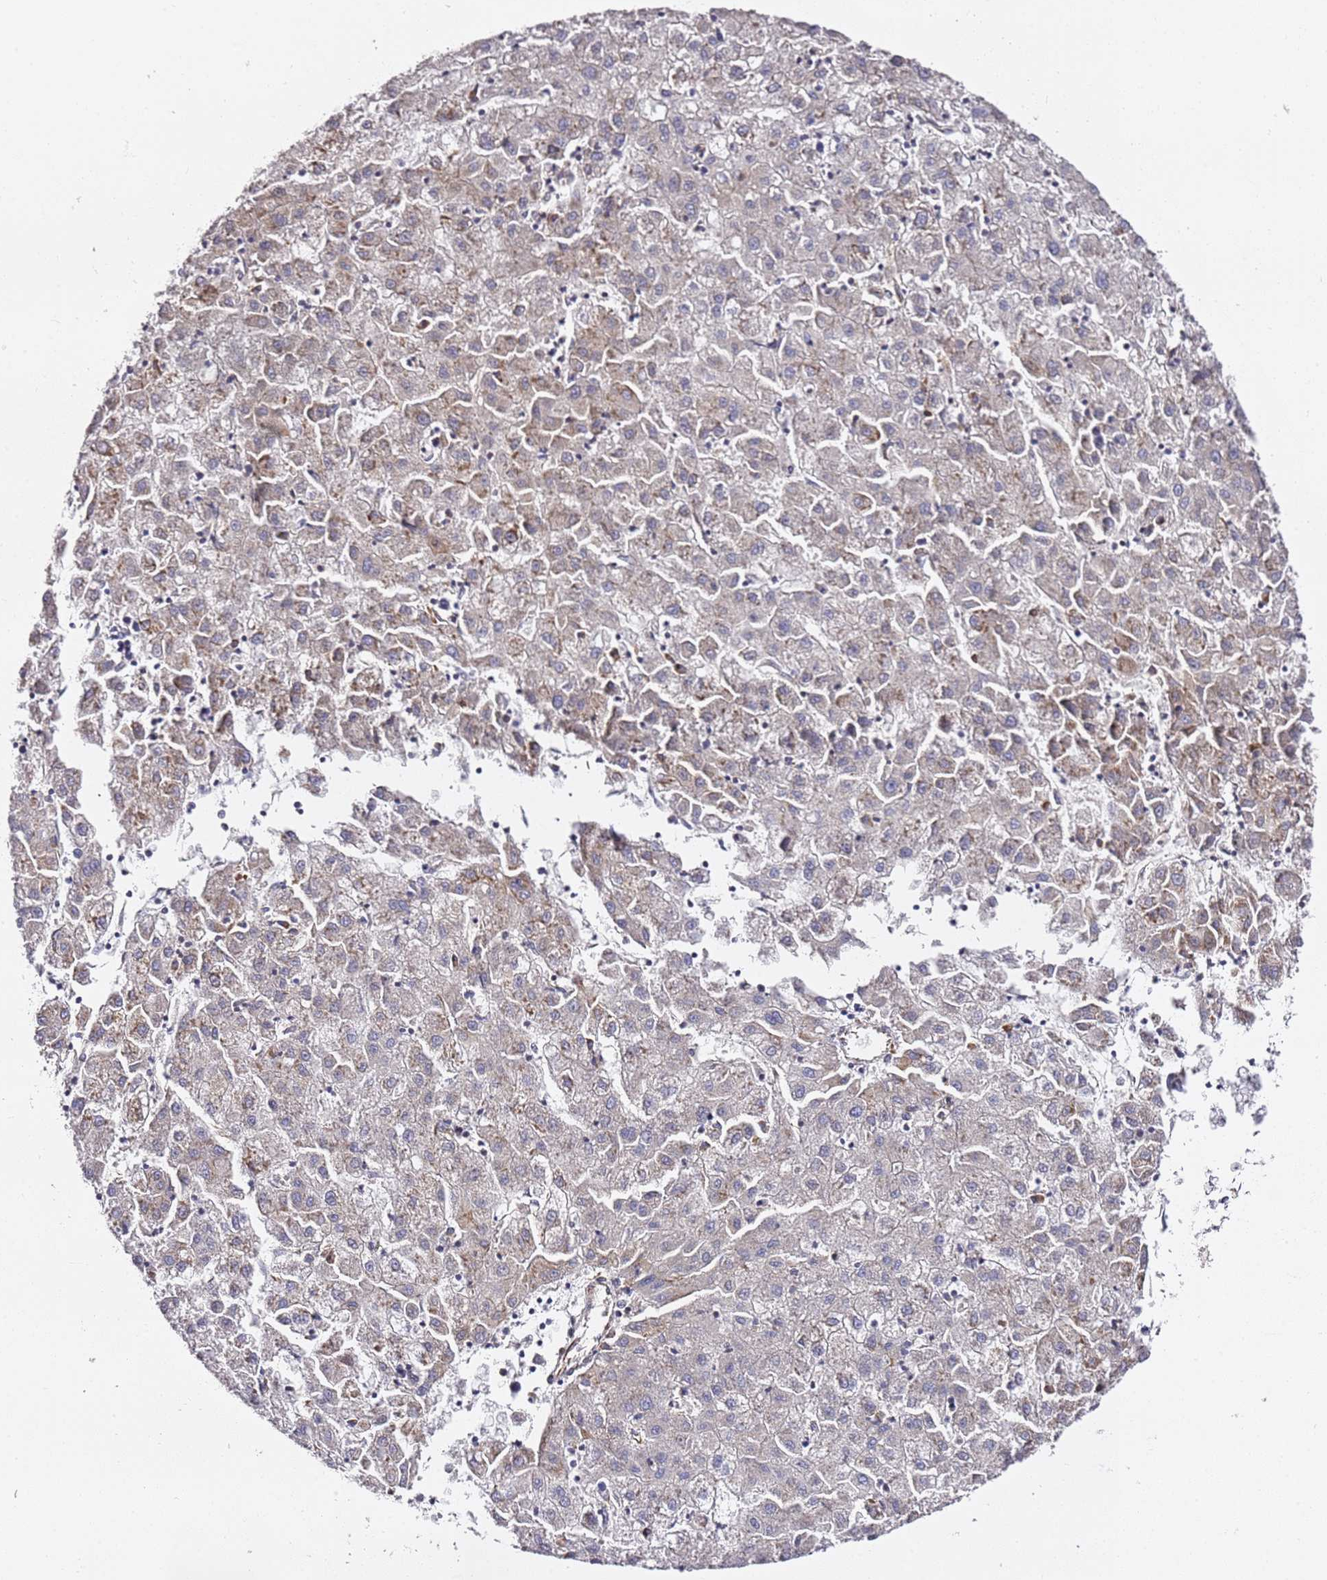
{"staining": {"intensity": "negative", "quantity": "none", "location": "none"}, "tissue": "liver cancer", "cell_type": "Tumor cells", "image_type": "cancer", "snomed": [{"axis": "morphology", "description": "Carcinoma, Hepatocellular, NOS"}, {"axis": "topography", "description": "Liver"}], "caption": "High power microscopy image of an immunohistochemistry (IHC) micrograph of liver hepatocellular carcinoma, revealing no significant expression in tumor cells. (Brightfield microscopy of DAB (3,3'-diaminobenzidine) immunohistochemistry (IHC) at high magnification).", "gene": "KIF7", "patient": {"sex": "male", "age": 72}}